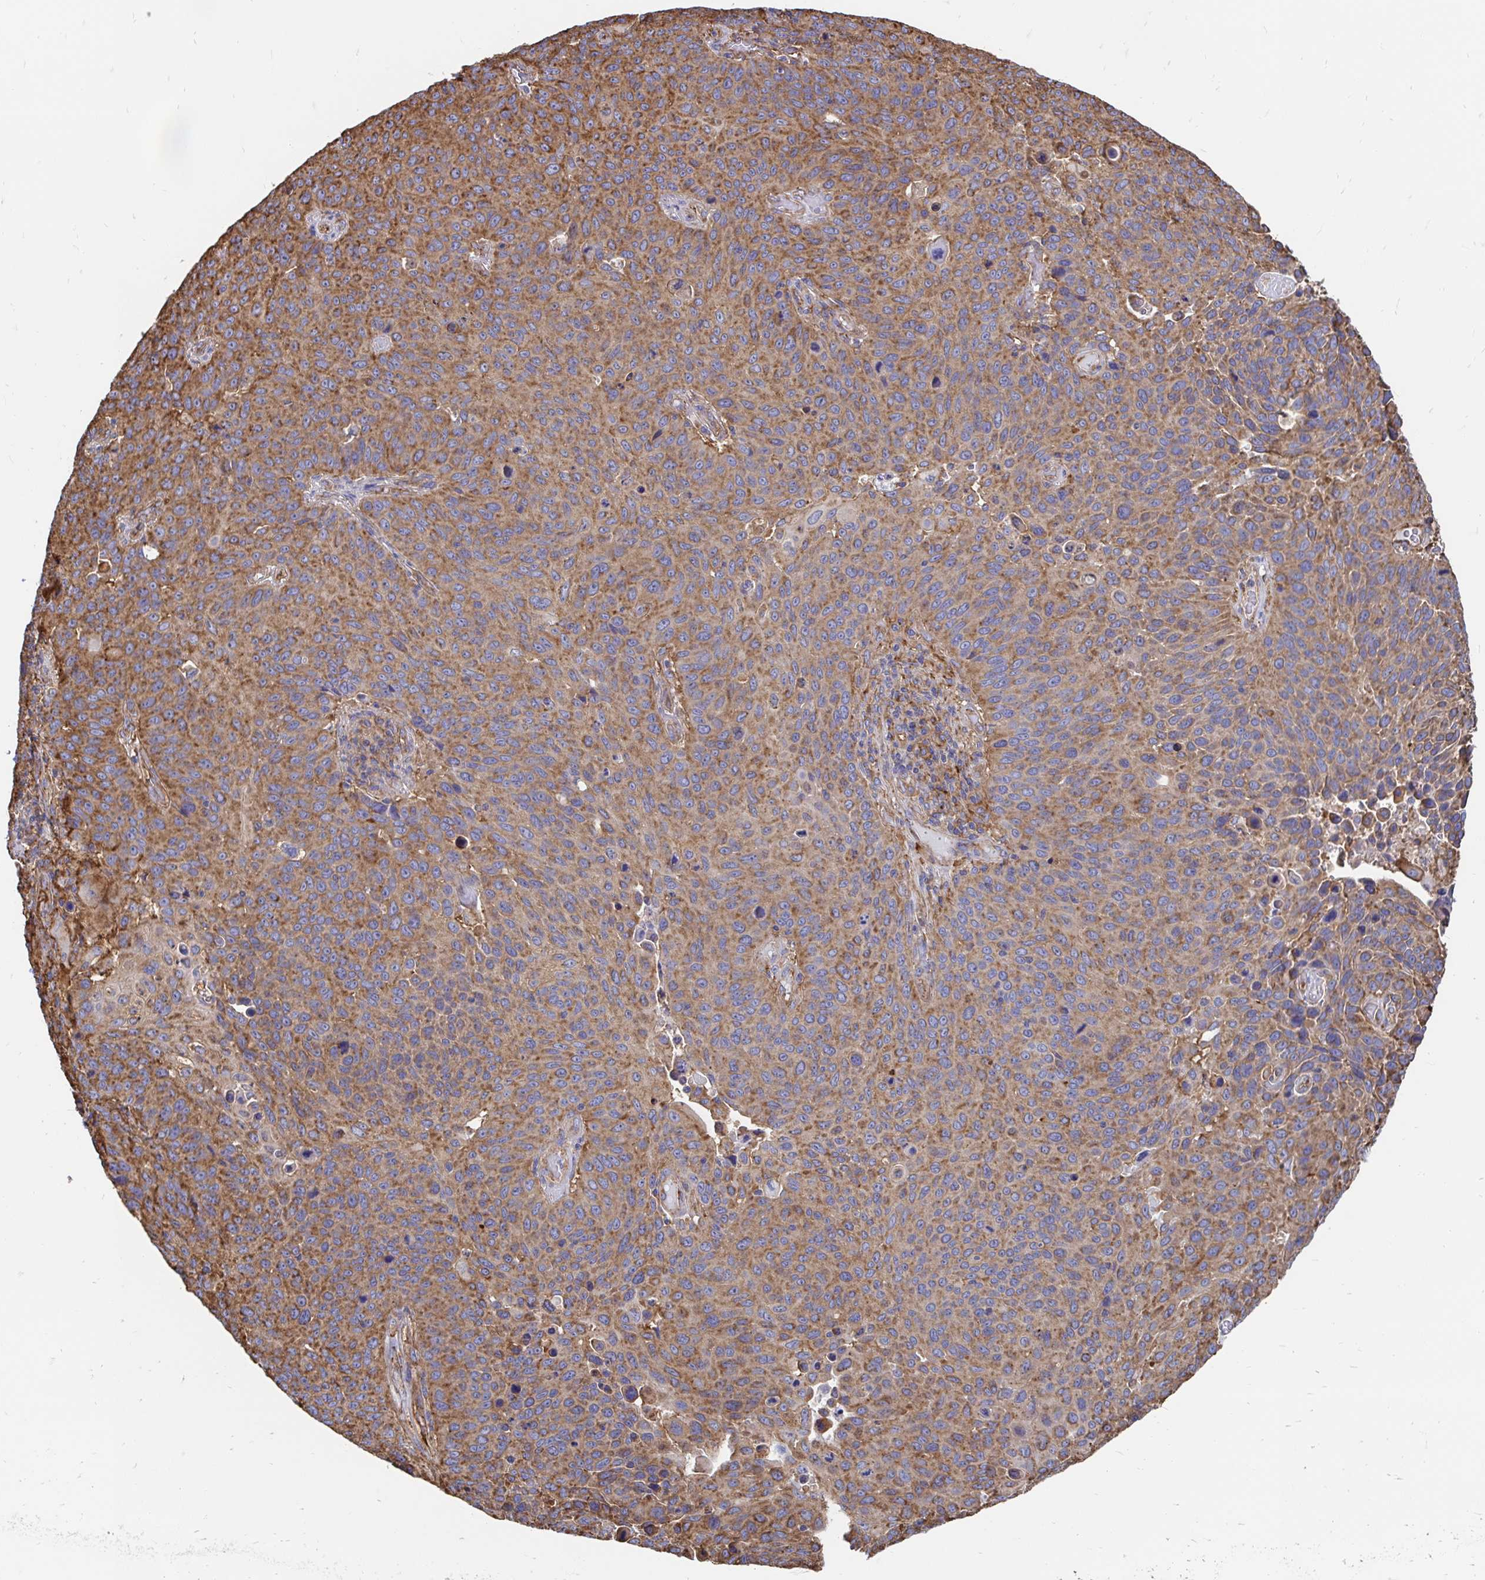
{"staining": {"intensity": "moderate", "quantity": ">75%", "location": "cytoplasmic/membranous"}, "tissue": "lung cancer", "cell_type": "Tumor cells", "image_type": "cancer", "snomed": [{"axis": "morphology", "description": "Squamous cell carcinoma, NOS"}, {"axis": "topography", "description": "Lung"}], "caption": "A brown stain labels moderate cytoplasmic/membranous staining of a protein in human lung cancer (squamous cell carcinoma) tumor cells.", "gene": "CLTC", "patient": {"sex": "male", "age": 68}}